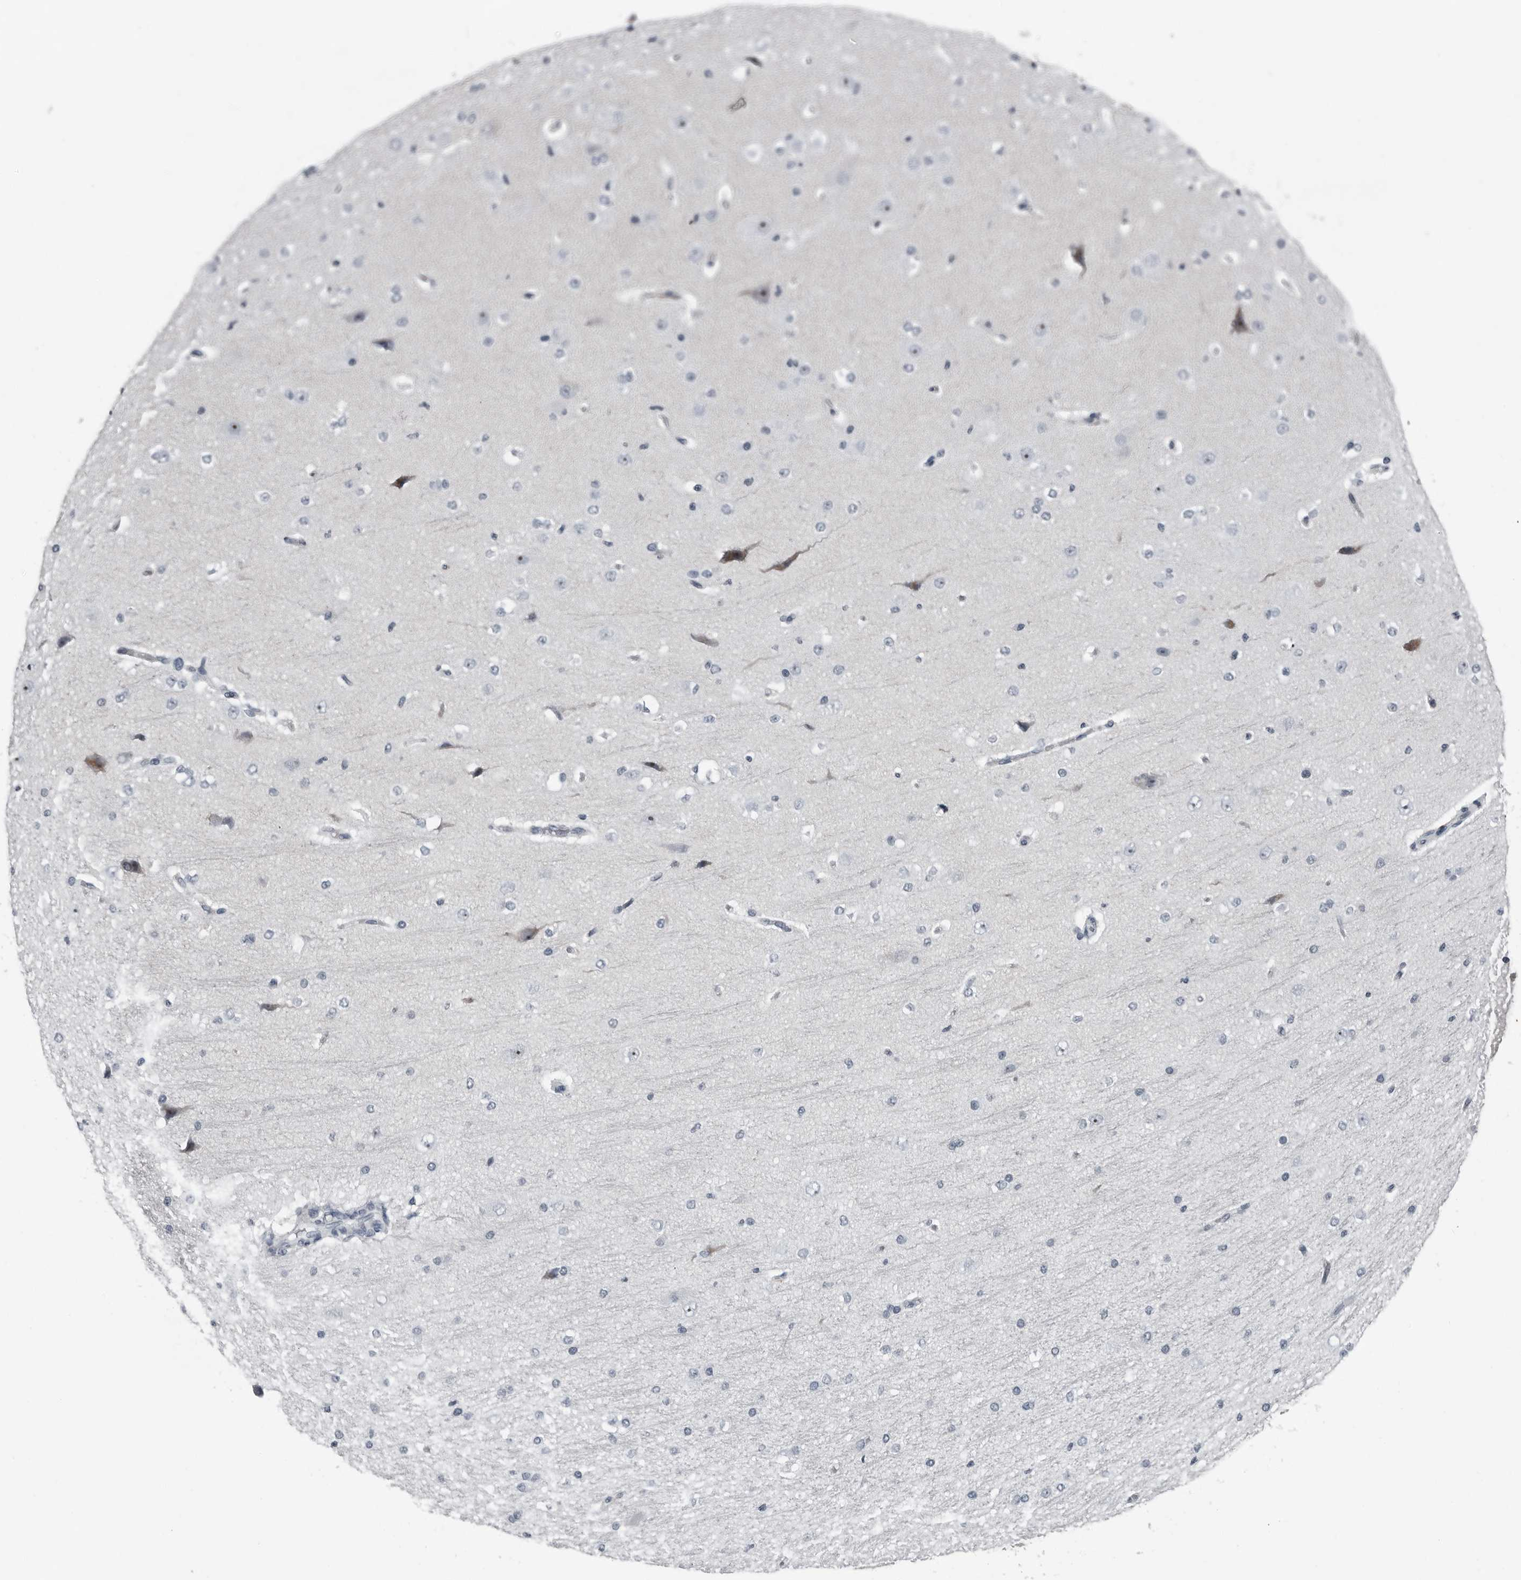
{"staining": {"intensity": "moderate", "quantity": "<25%", "location": "cytoplasmic/membranous"}, "tissue": "cerebral cortex", "cell_type": "Endothelial cells", "image_type": "normal", "snomed": [{"axis": "morphology", "description": "Normal tissue, NOS"}, {"axis": "morphology", "description": "Developmental malformation"}, {"axis": "topography", "description": "Cerebral cortex"}], "caption": "This image exhibits normal cerebral cortex stained with immunohistochemistry (IHC) to label a protein in brown. The cytoplasmic/membranous of endothelial cells show moderate positivity for the protein. Nuclei are counter-stained blue.", "gene": "PDCD11", "patient": {"sex": "female", "age": 30}}